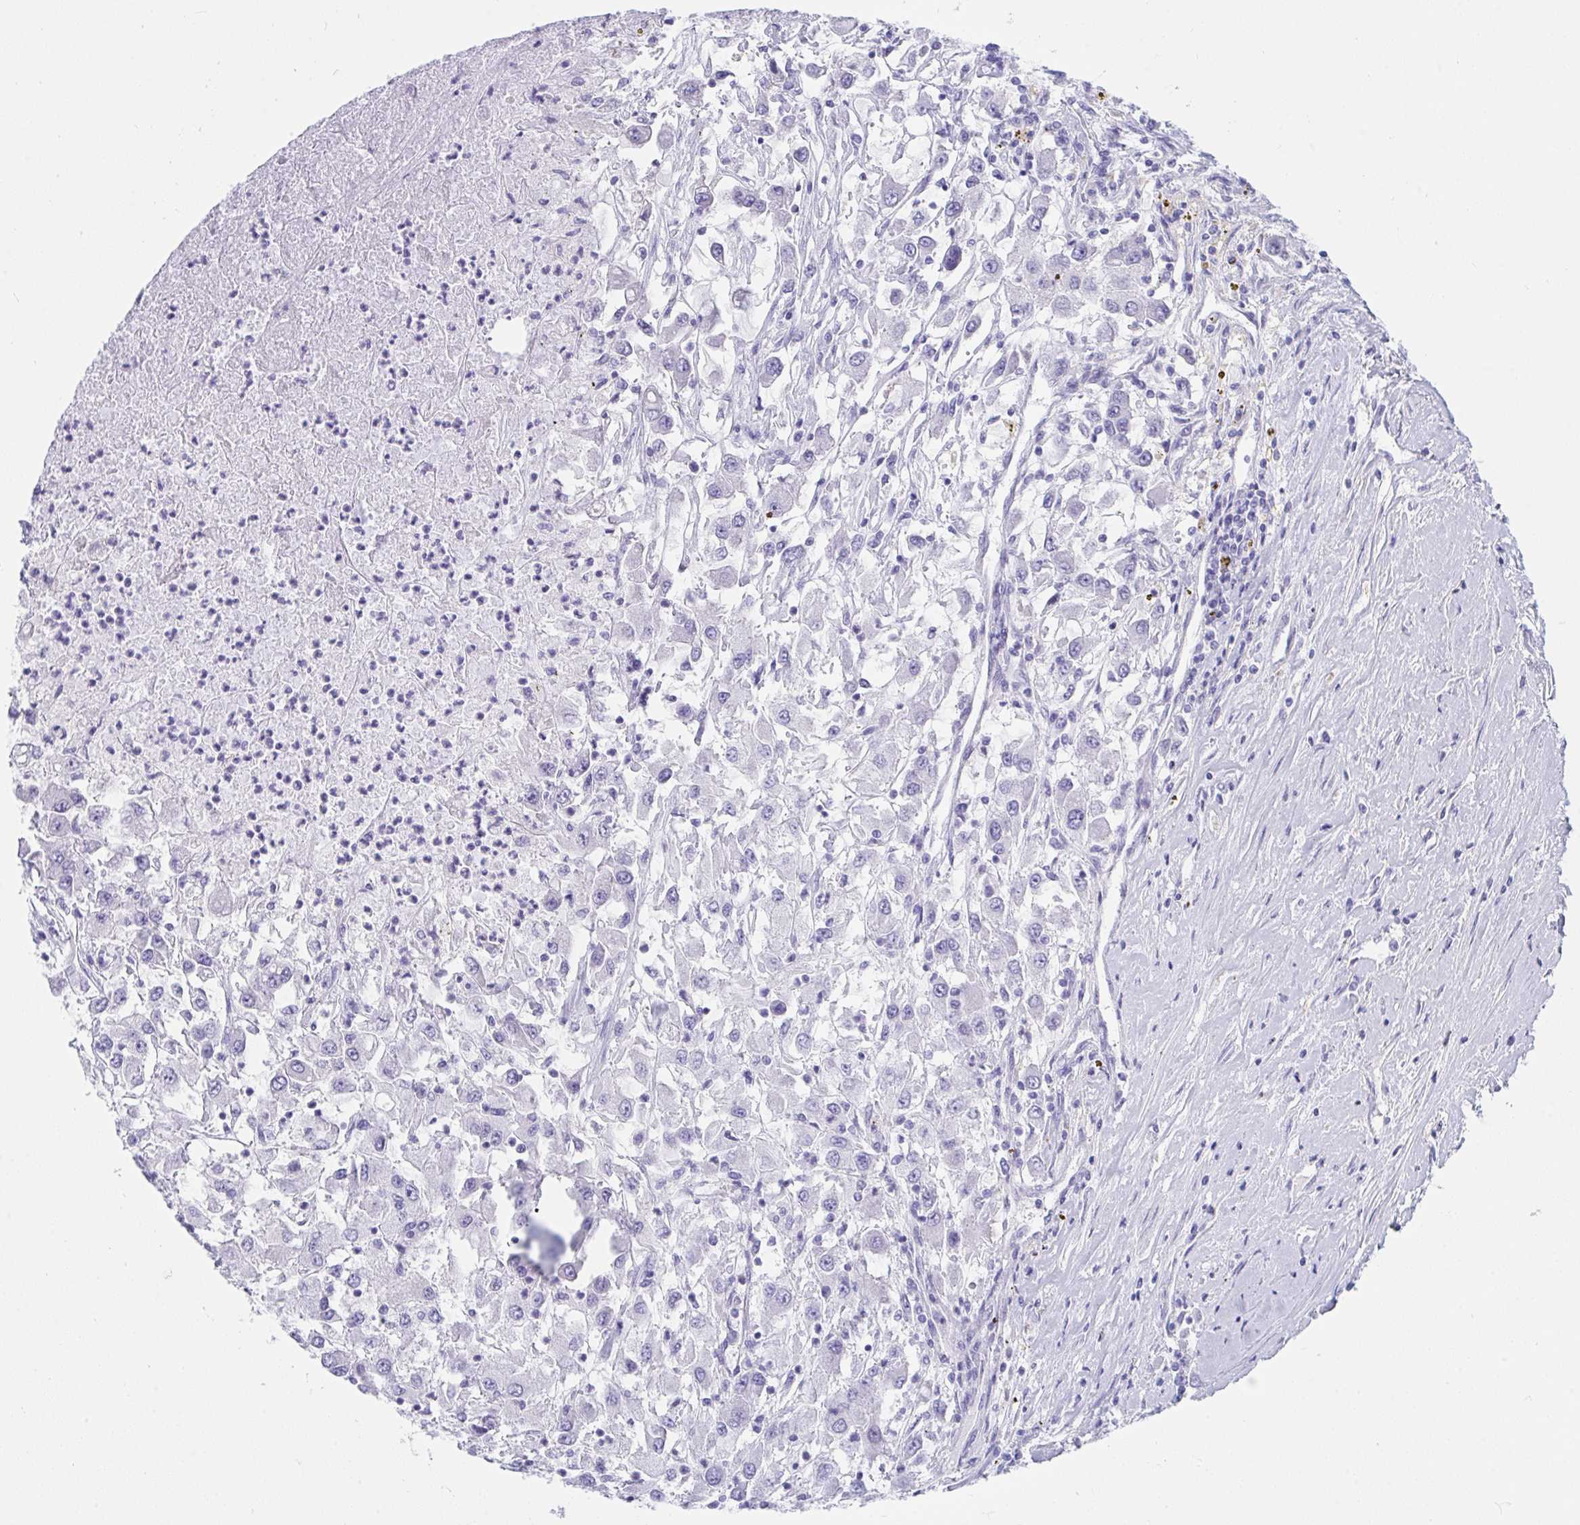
{"staining": {"intensity": "negative", "quantity": "none", "location": "none"}, "tissue": "renal cancer", "cell_type": "Tumor cells", "image_type": "cancer", "snomed": [{"axis": "morphology", "description": "Adenocarcinoma, NOS"}, {"axis": "topography", "description": "Kidney"}], "caption": "This is an immunohistochemistry (IHC) image of human adenocarcinoma (renal). There is no positivity in tumor cells.", "gene": "IKZF2", "patient": {"sex": "female", "age": 67}}